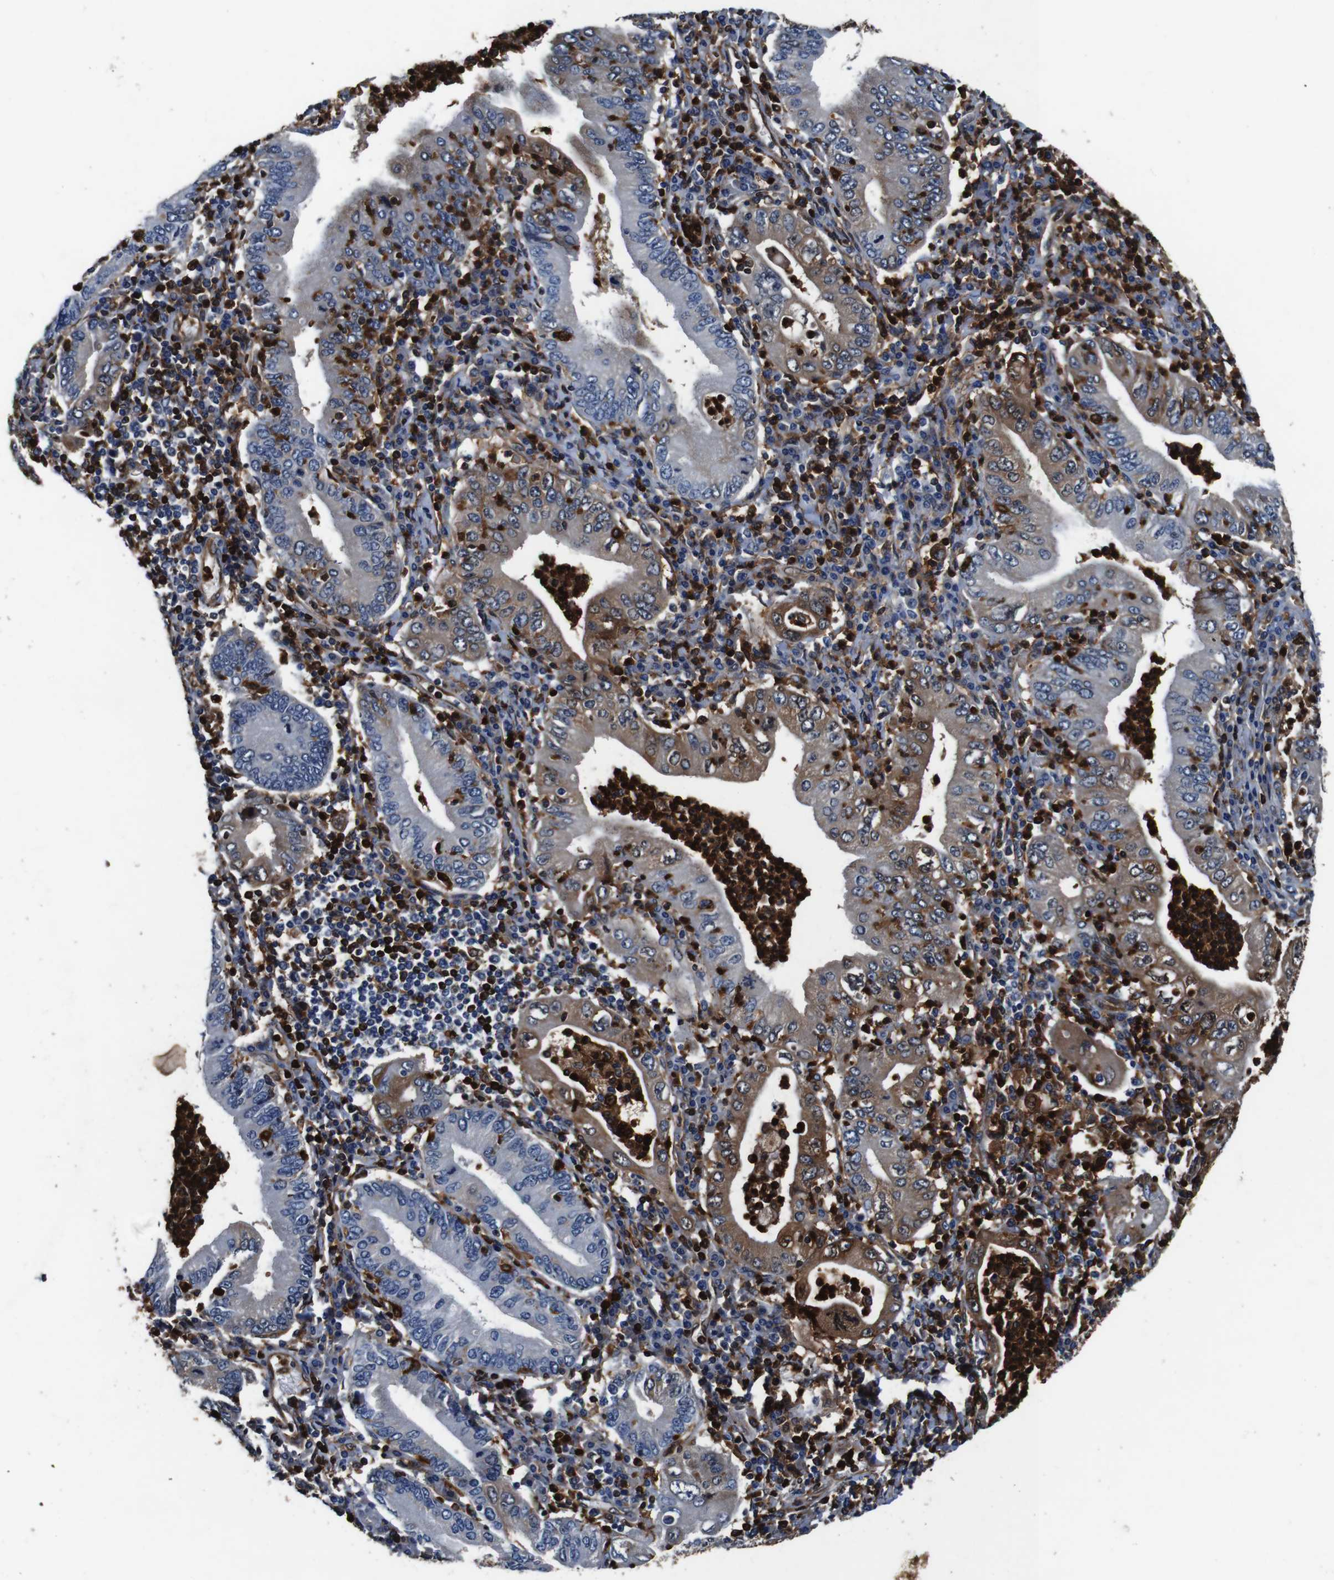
{"staining": {"intensity": "moderate", "quantity": "<25%", "location": "cytoplasmic/membranous"}, "tissue": "stomach cancer", "cell_type": "Tumor cells", "image_type": "cancer", "snomed": [{"axis": "morphology", "description": "Normal tissue, NOS"}, {"axis": "morphology", "description": "Adenocarcinoma, NOS"}, {"axis": "topography", "description": "Esophagus"}, {"axis": "topography", "description": "Stomach, upper"}, {"axis": "topography", "description": "Peripheral nerve tissue"}], "caption": "Stomach adenocarcinoma stained with a protein marker displays moderate staining in tumor cells.", "gene": "ANXA1", "patient": {"sex": "male", "age": 62}}